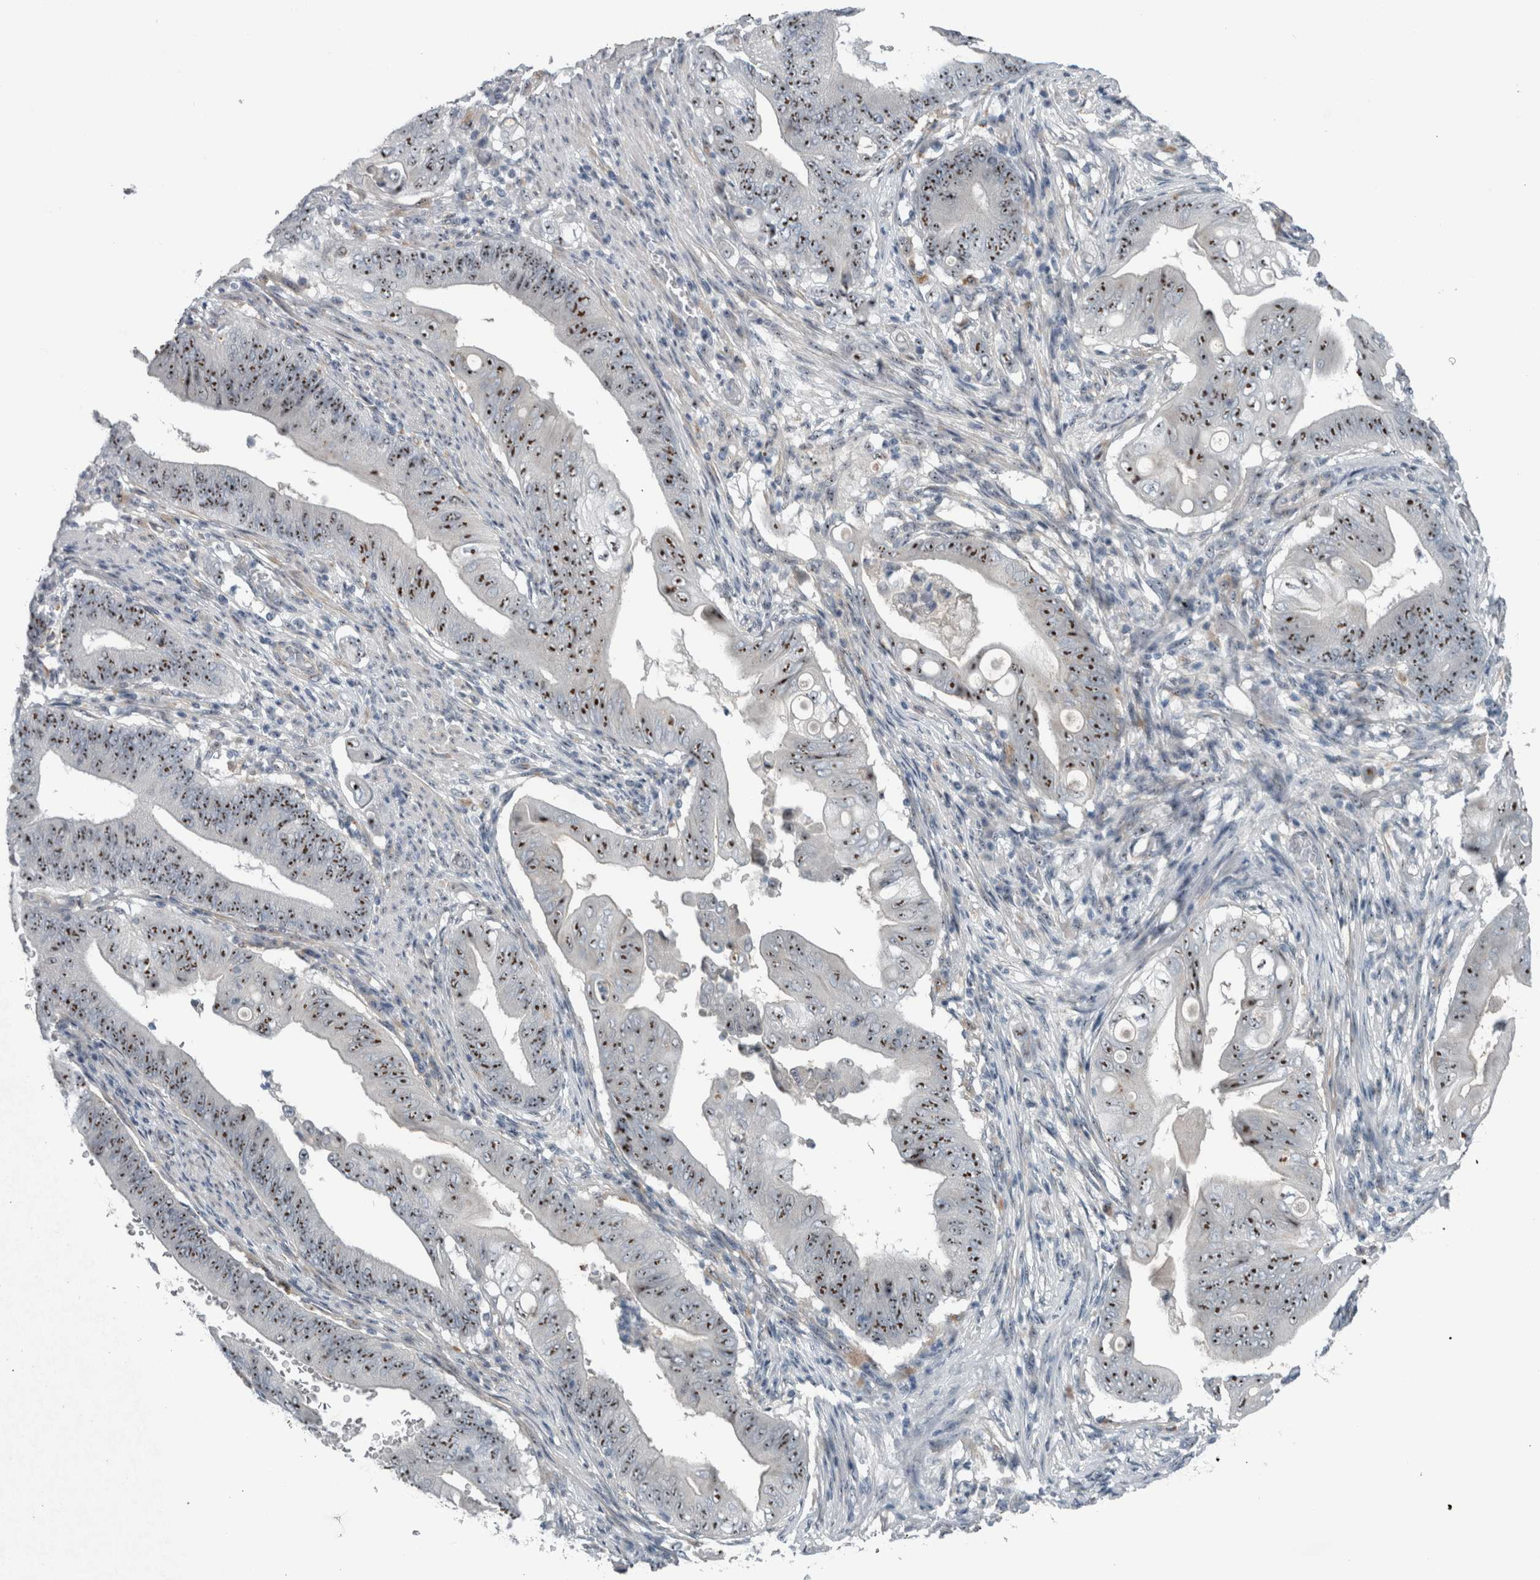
{"staining": {"intensity": "moderate", "quantity": ">75%", "location": "nuclear"}, "tissue": "stomach cancer", "cell_type": "Tumor cells", "image_type": "cancer", "snomed": [{"axis": "morphology", "description": "Adenocarcinoma, NOS"}, {"axis": "topography", "description": "Stomach"}], "caption": "Tumor cells show medium levels of moderate nuclear staining in about >75% of cells in stomach cancer. (Brightfield microscopy of DAB IHC at high magnification).", "gene": "UTP6", "patient": {"sex": "female", "age": 73}}